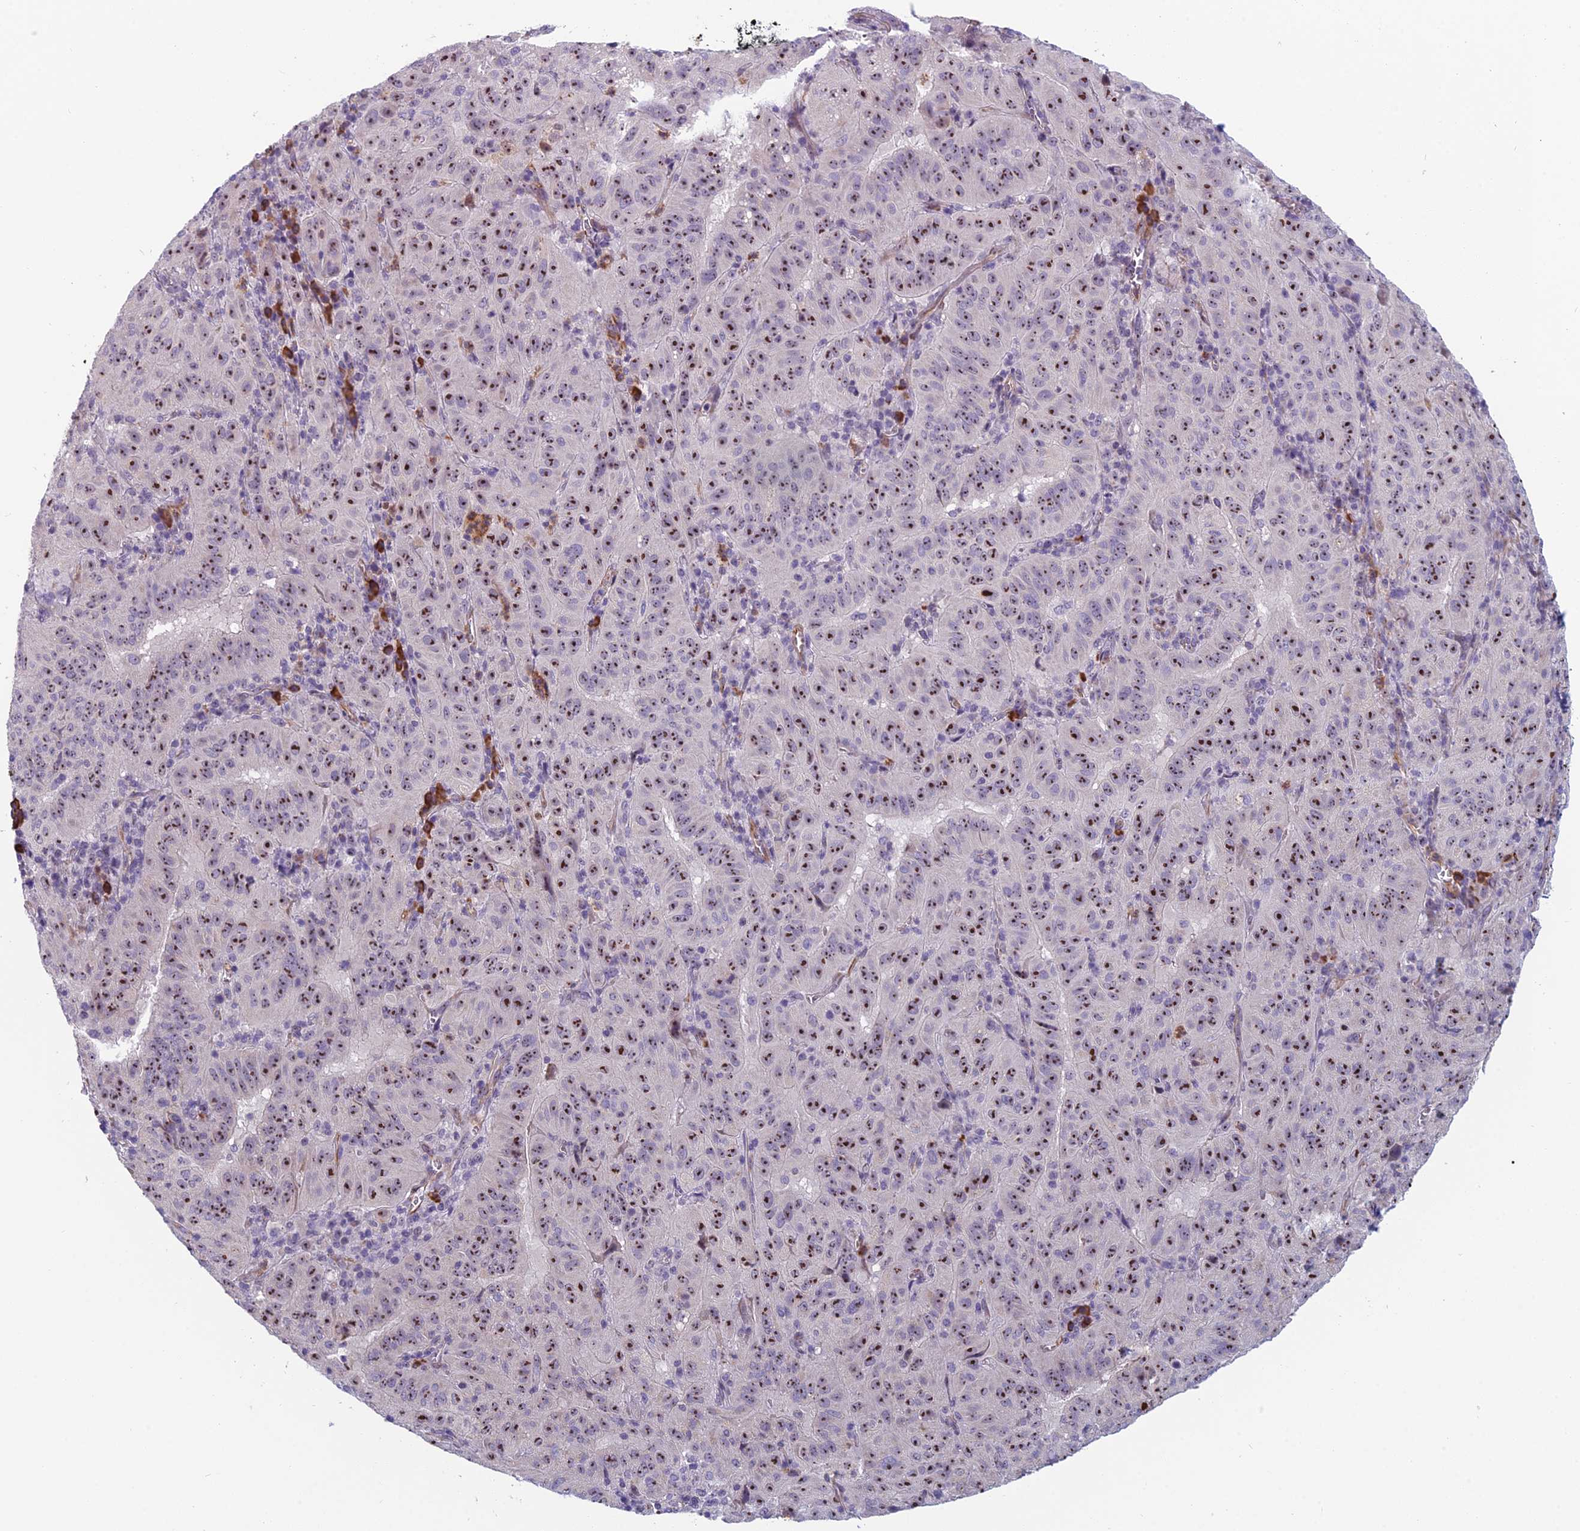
{"staining": {"intensity": "strong", "quantity": ">75%", "location": "cytoplasmic/membranous"}, "tissue": "pancreatic cancer", "cell_type": "Tumor cells", "image_type": "cancer", "snomed": [{"axis": "morphology", "description": "Adenocarcinoma, NOS"}, {"axis": "topography", "description": "Pancreas"}], "caption": "High-power microscopy captured an immunohistochemistry (IHC) image of pancreatic cancer, revealing strong cytoplasmic/membranous expression in about >75% of tumor cells.", "gene": "NOC2L", "patient": {"sex": "male", "age": 63}}